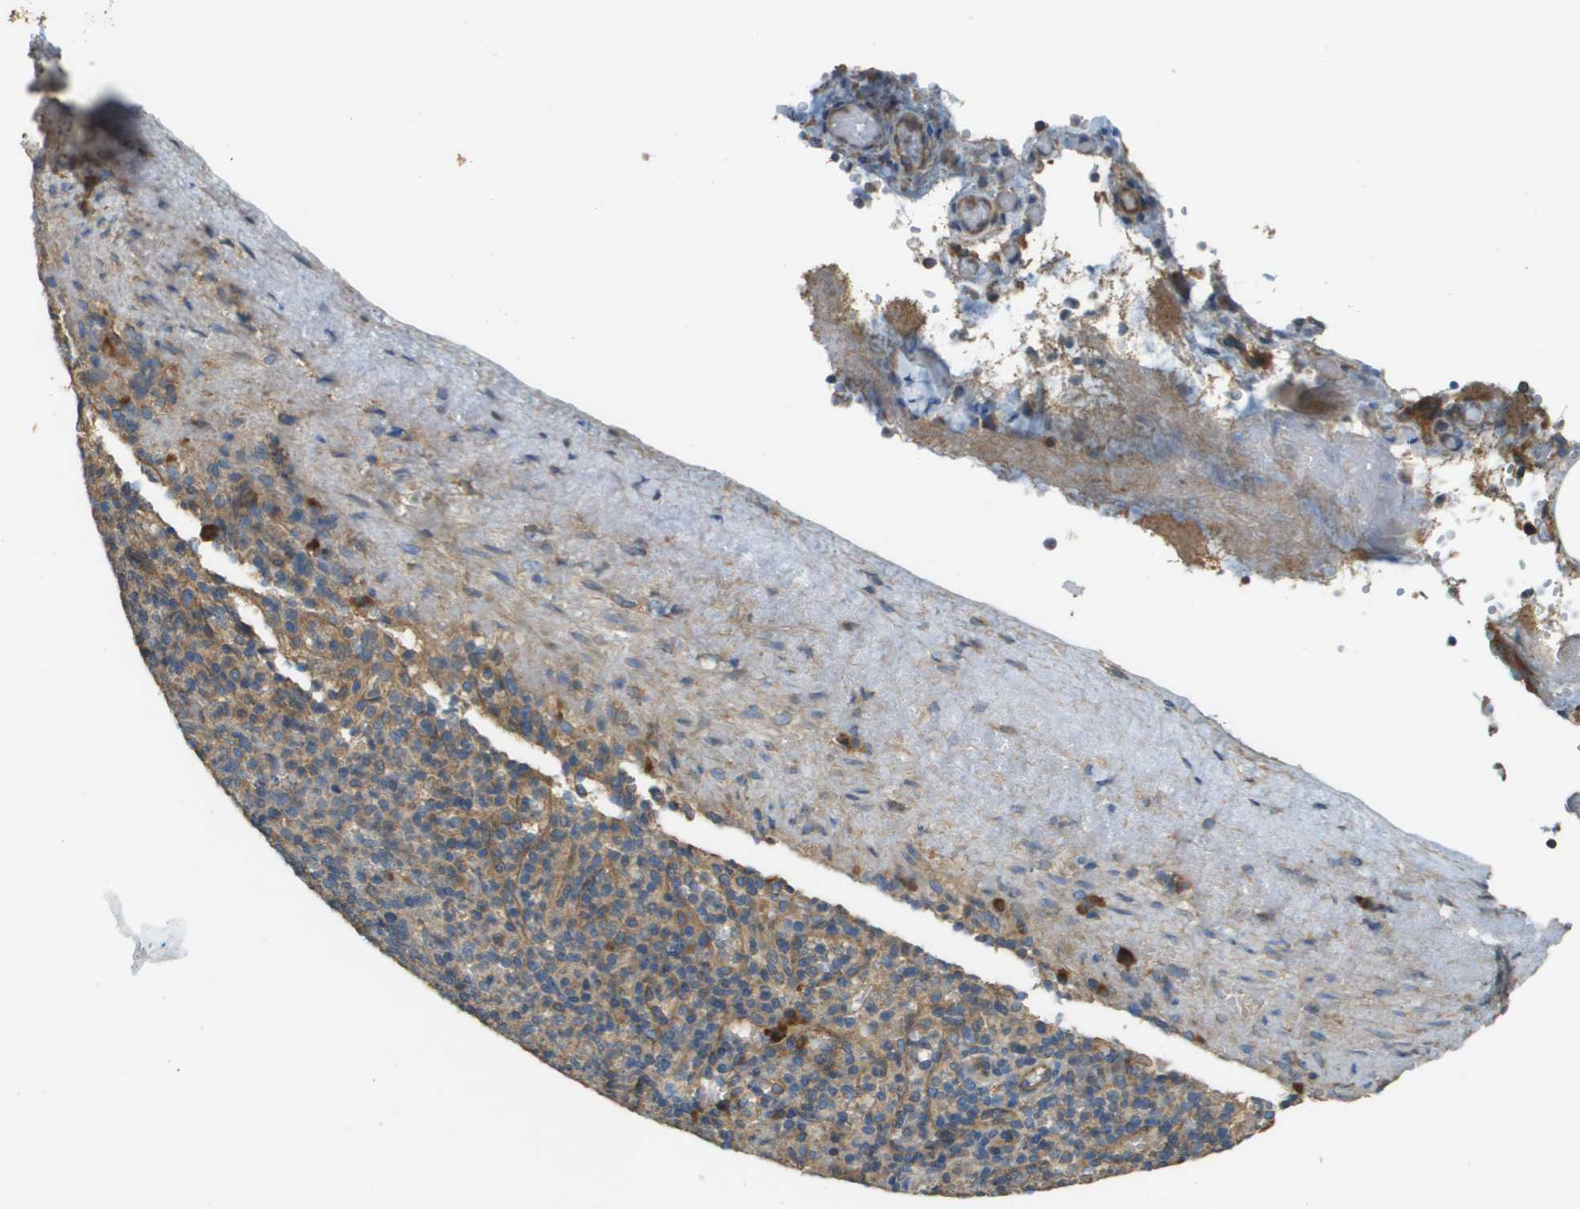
{"staining": {"intensity": "weak", "quantity": "25%-75%", "location": "cytoplasmic/membranous"}, "tissue": "spleen", "cell_type": "Cells in red pulp", "image_type": "normal", "snomed": [{"axis": "morphology", "description": "Normal tissue, NOS"}, {"axis": "topography", "description": "Spleen"}], "caption": "An IHC micrograph of unremarkable tissue is shown. Protein staining in brown labels weak cytoplasmic/membranous positivity in spleen within cells in red pulp.", "gene": "DNAJB11", "patient": {"sex": "female", "age": 74}}